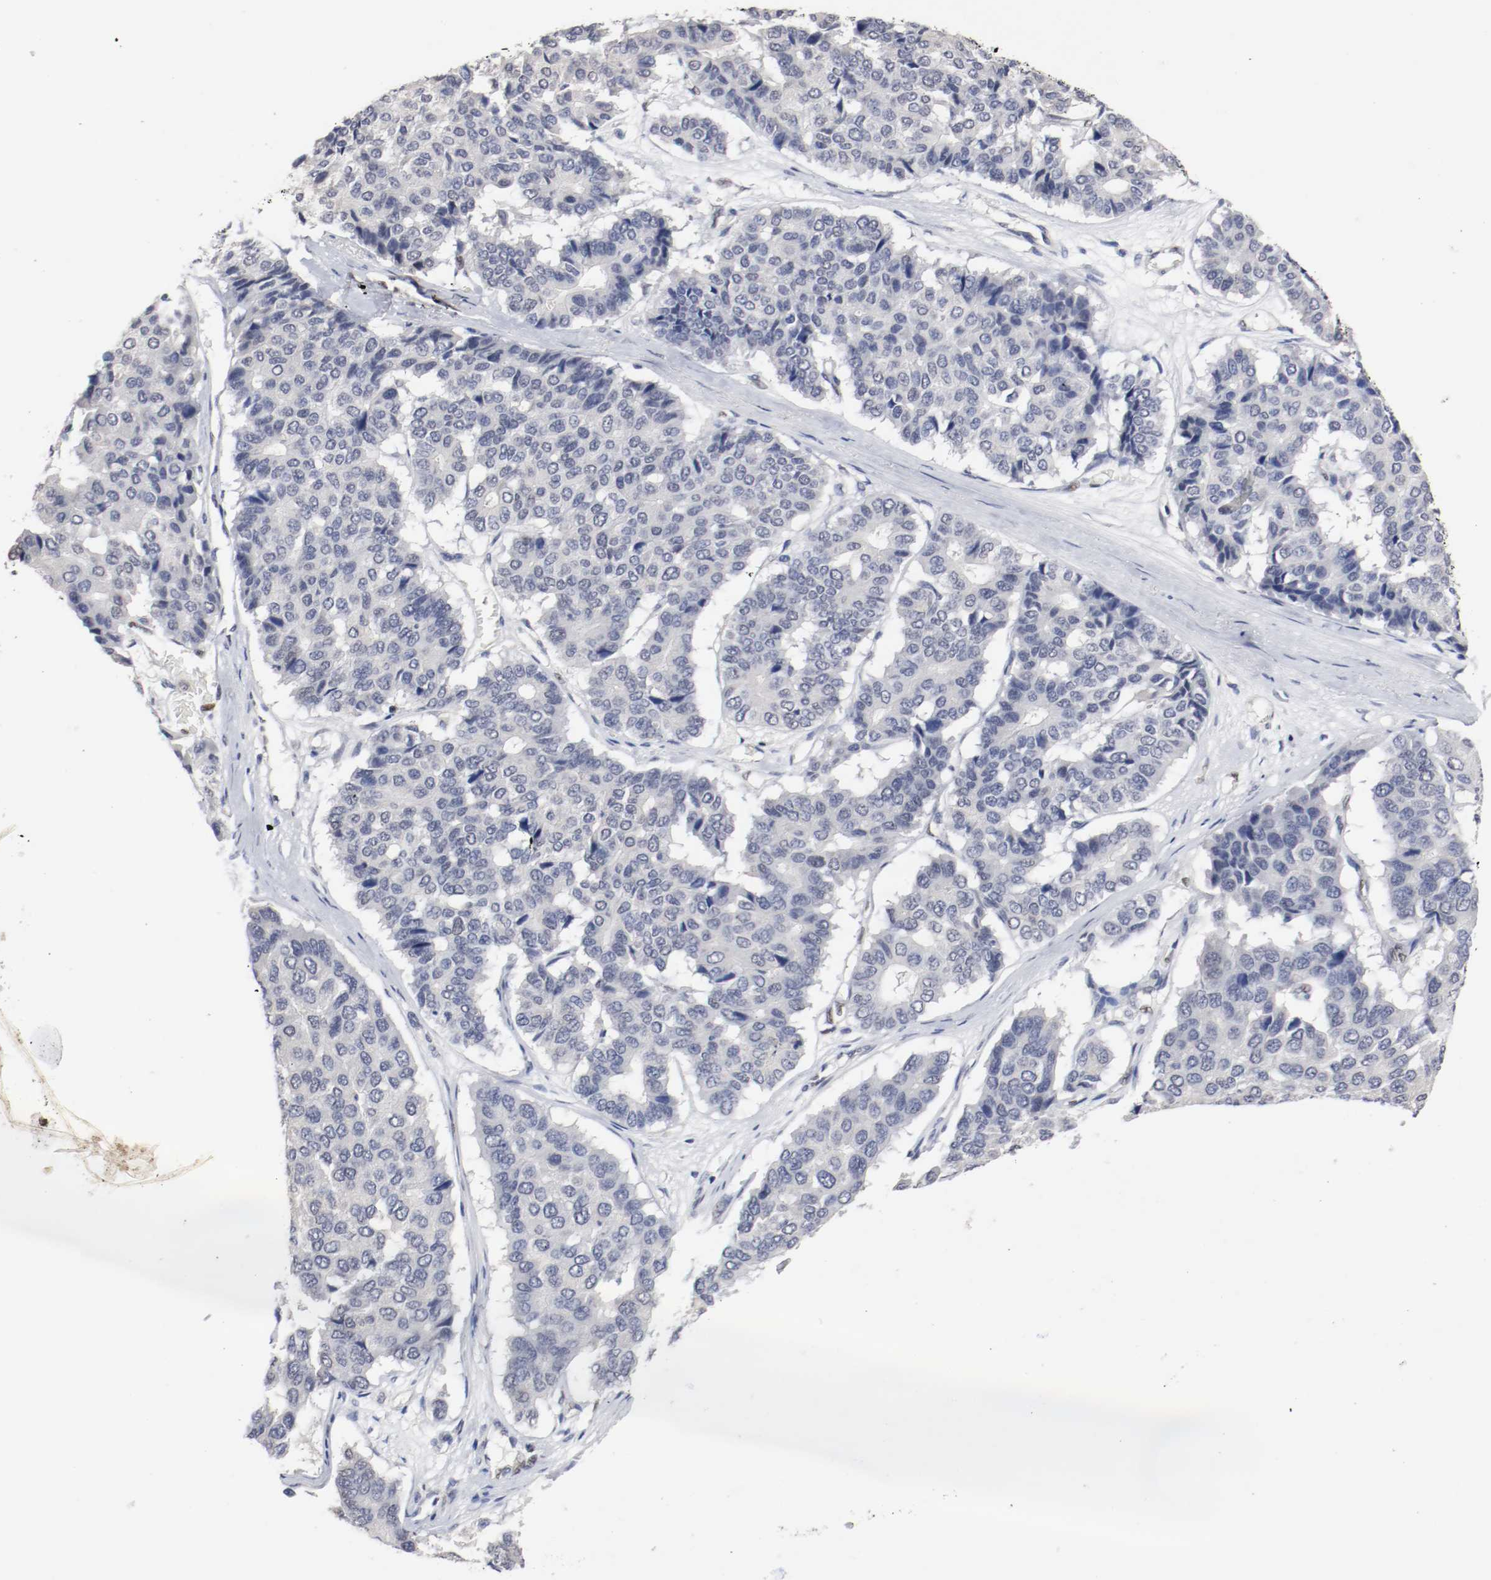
{"staining": {"intensity": "negative", "quantity": "none", "location": "none"}, "tissue": "pancreatic cancer", "cell_type": "Tumor cells", "image_type": "cancer", "snomed": [{"axis": "morphology", "description": "Adenocarcinoma, NOS"}, {"axis": "topography", "description": "Pancreas"}], "caption": "This image is of adenocarcinoma (pancreatic) stained with immunohistochemistry to label a protein in brown with the nuclei are counter-stained blue. There is no expression in tumor cells. (Immunohistochemistry, brightfield microscopy, high magnification).", "gene": "FOSL2", "patient": {"sex": "male", "age": 50}}